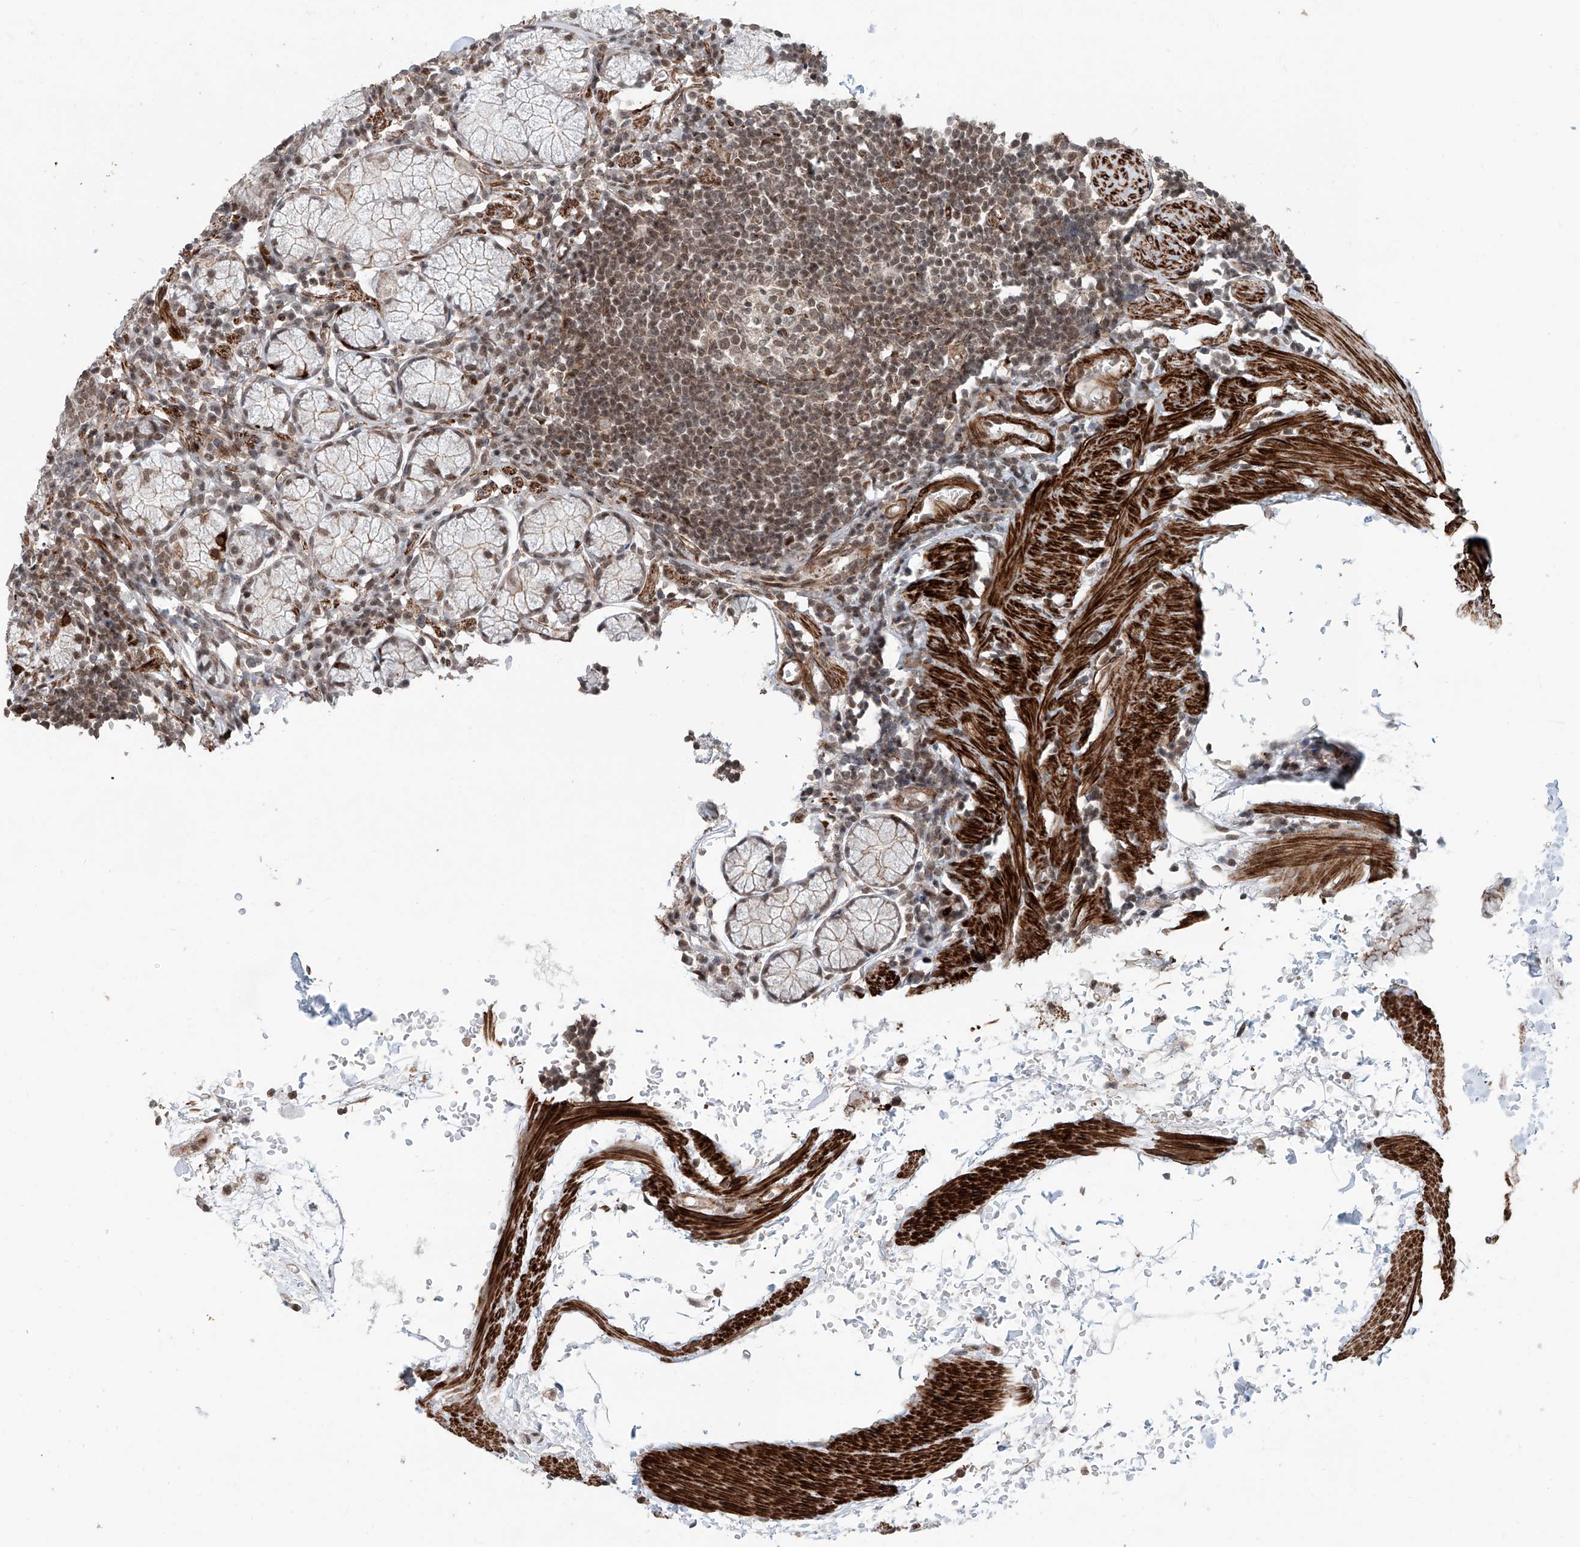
{"staining": {"intensity": "weak", "quantity": "25%-75%", "location": "nuclear"}, "tissue": "stomach", "cell_type": "Glandular cells", "image_type": "normal", "snomed": [{"axis": "morphology", "description": "Normal tissue, NOS"}, {"axis": "topography", "description": "Stomach"}], "caption": "A histopathology image showing weak nuclear expression in about 25%-75% of glandular cells in normal stomach, as visualized by brown immunohistochemical staining.", "gene": "SDE2", "patient": {"sex": "male", "age": 55}}